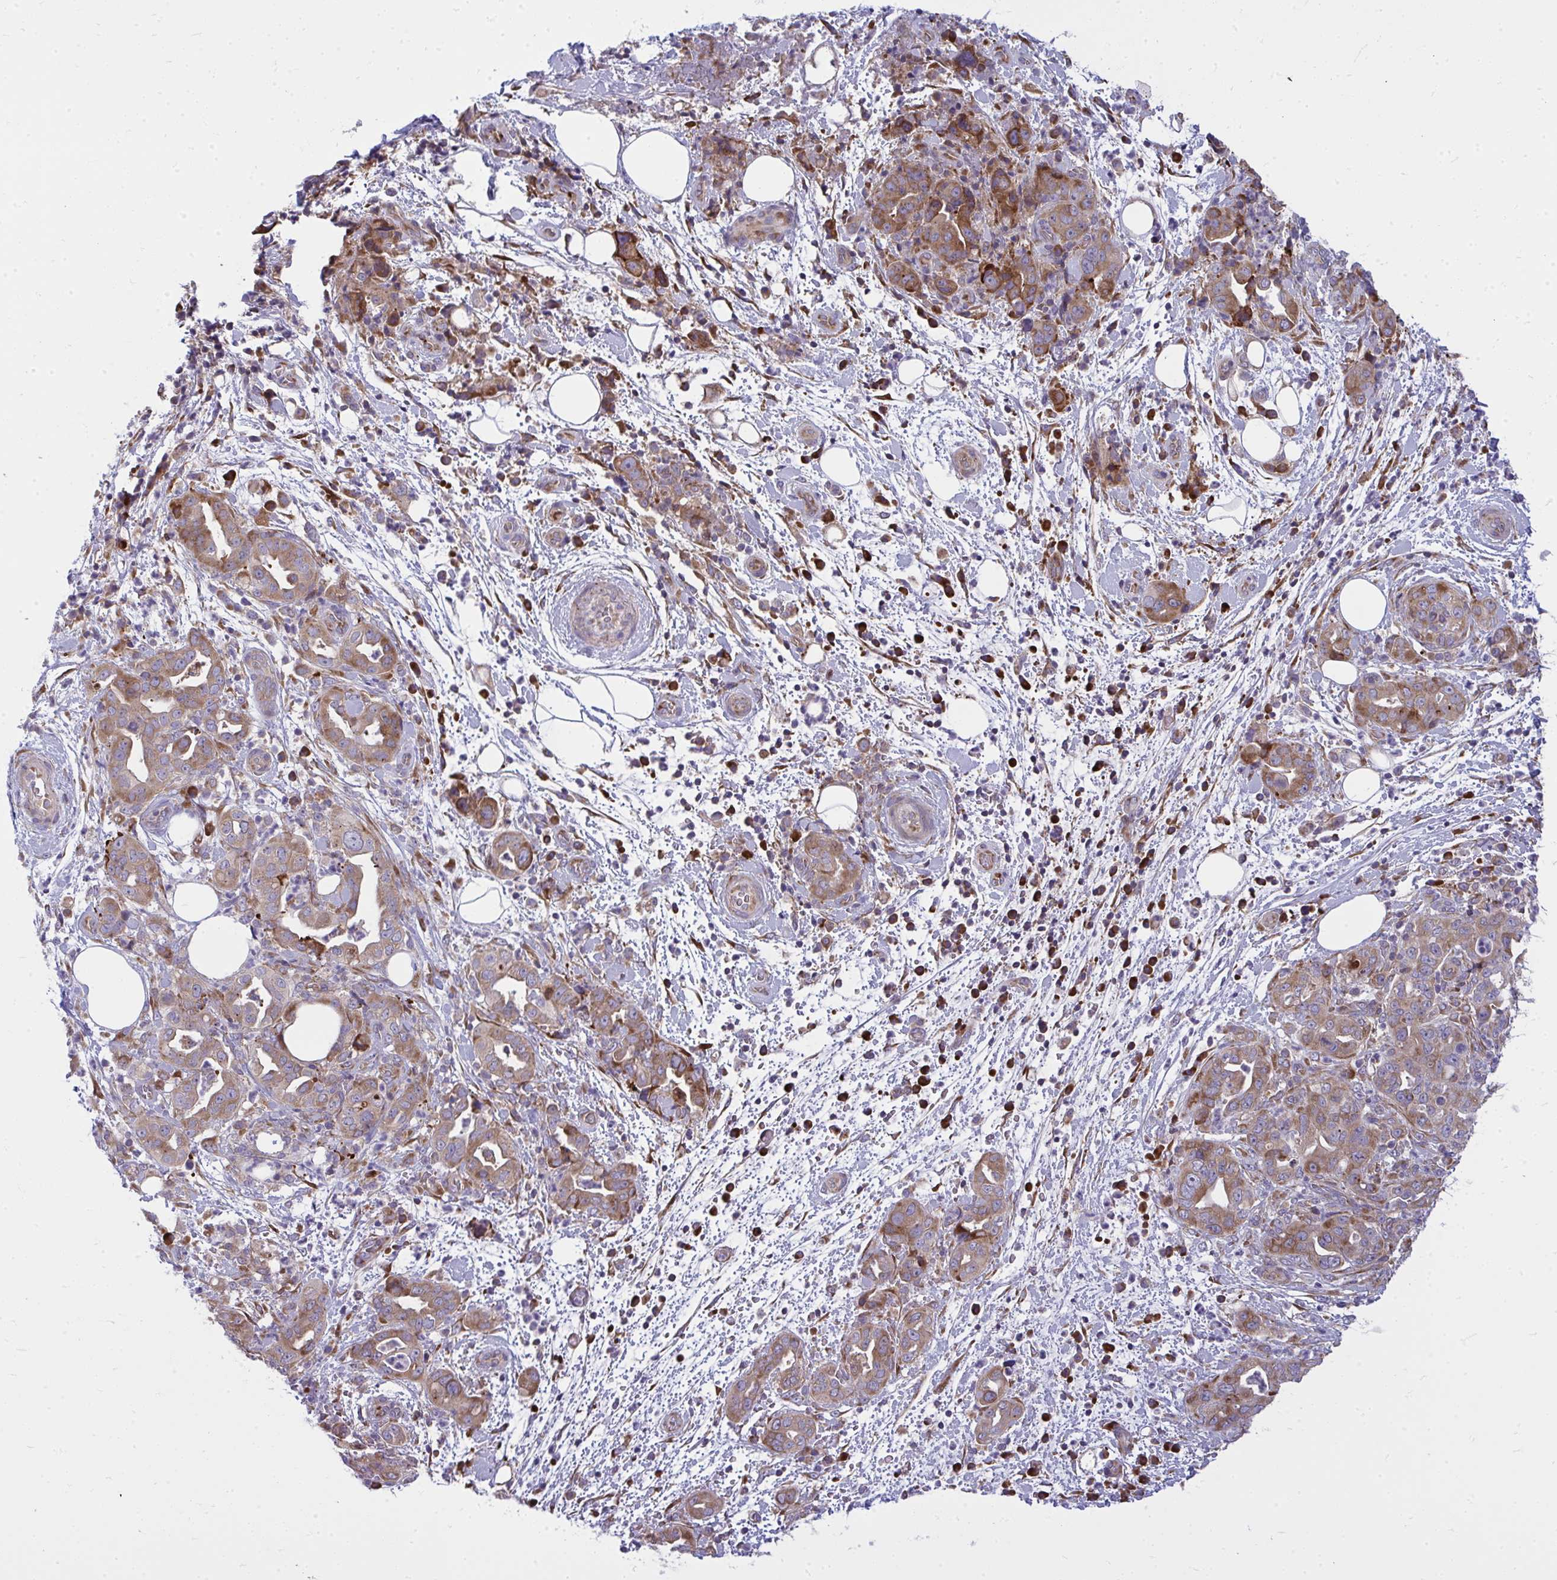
{"staining": {"intensity": "moderate", "quantity": ">75%", "location": "cytoplasmic/membranous"}, "tissue": "pancreatic cancer", "cell_type": "Tumor cells", "image_type": "cancer", "snomed": [{"axis": "morphology", "description": "Normal tissue, NOS"}, {"axis": "morphology", "description": "Adenocarcinoma, NOS"}, {"axis": "topography", "description": "Lymph node"}, {"axis": "topography", "description": "Pancreas"}], "caption": "Immunohistochemistry (IHC) image of human pancreatic cancer (adenocarcinoma) stained for a protein (brown), which demonstrates medium levels of moderate cytoplasmic/membranous positivity in about >75% of tumor cells.", "gene": "GFPT2", "patient": {"sex": "female", "age": 67}}